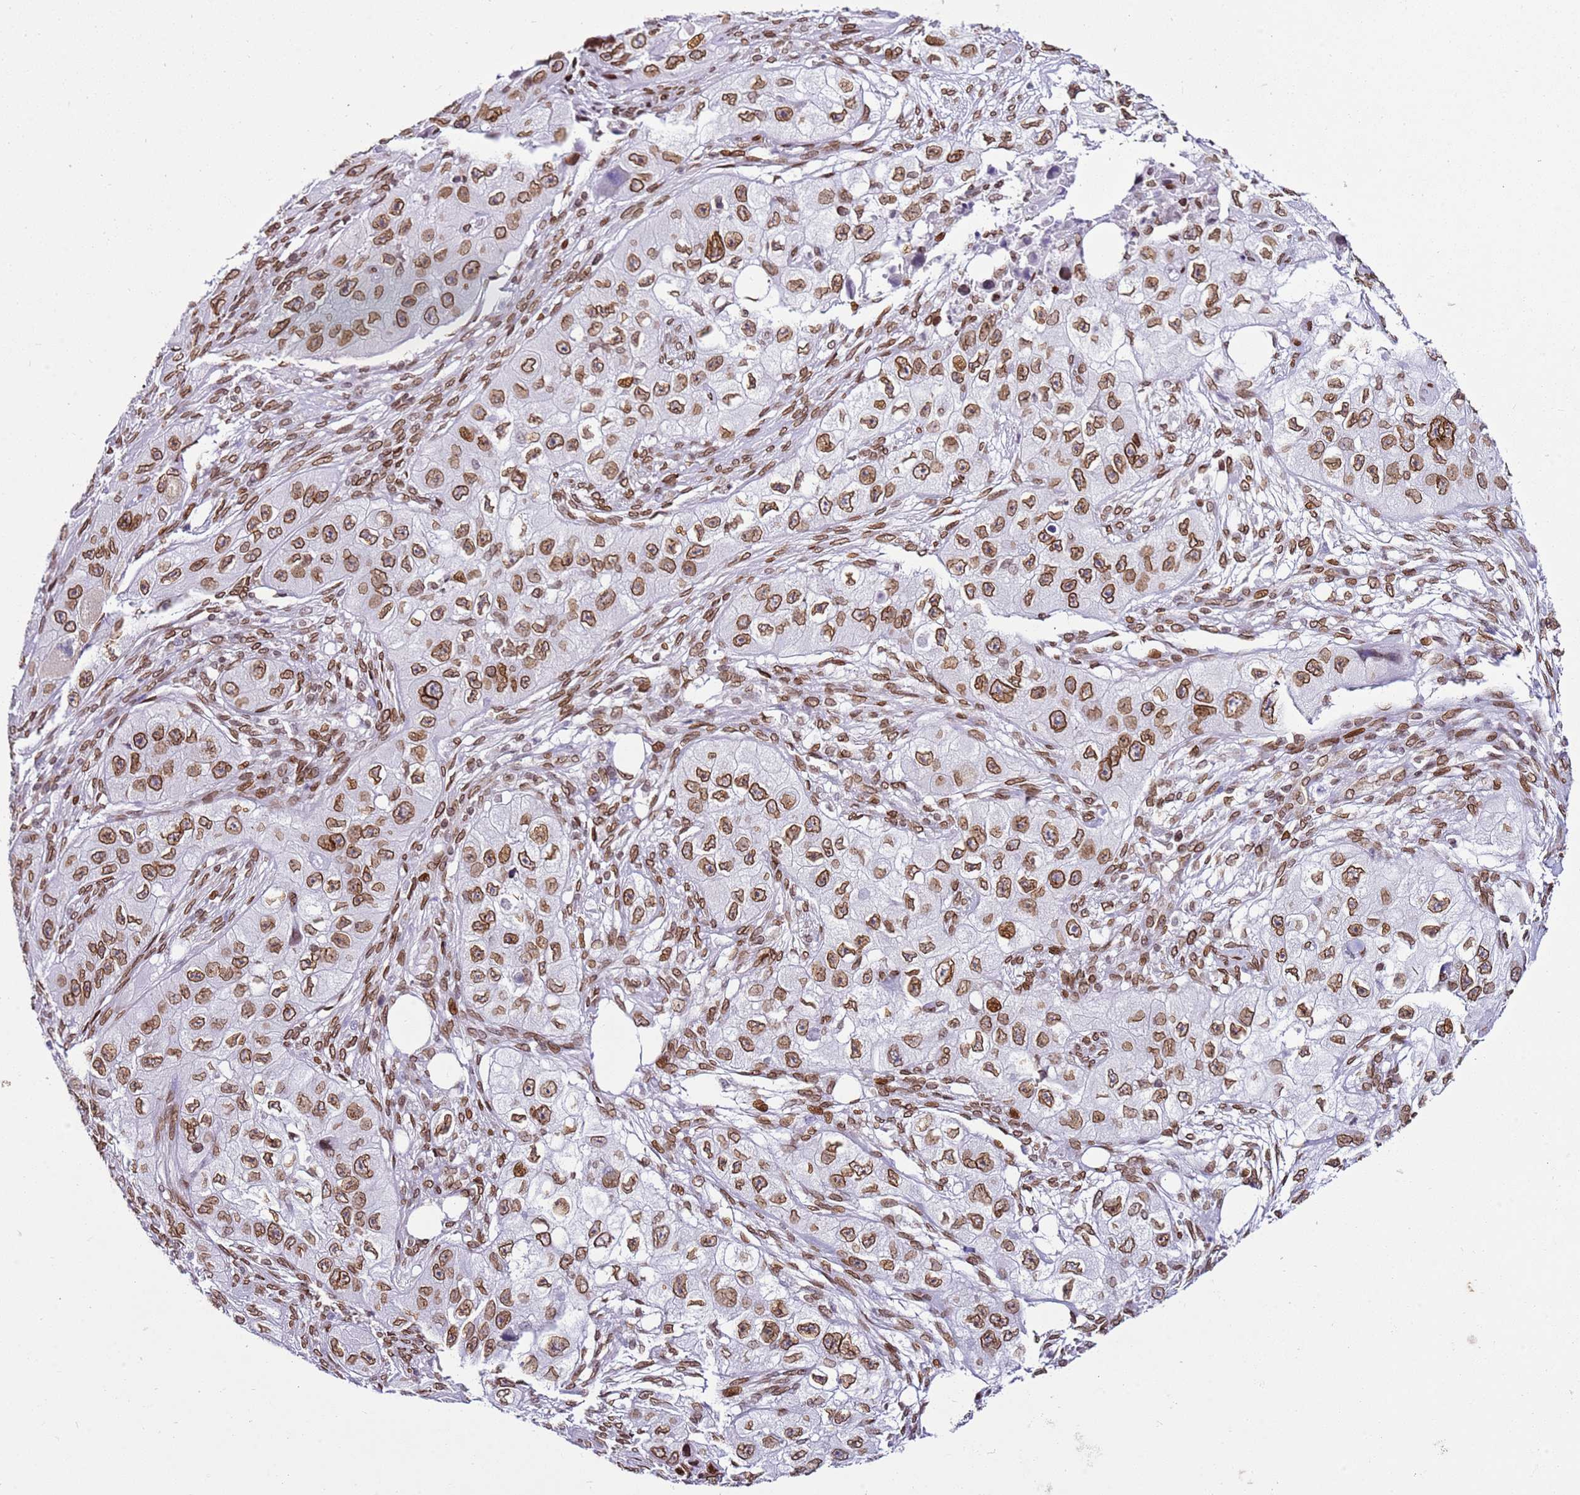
{"staining": {"intensity": "strong", "quantity": ">75%", "location": "cytoplasmic/membranous,nuclear"}, "tissue": "skin cancer", "cell_type": "Tumor cells", "image_type": "cancer", "snomed": [{"axis": "morphology", "description": "Squamous cell carcinoma, NOS"}, {"axis": "topography", "description": "Skin"}, {"axis": "topography", "description": "Subcutis"}], "caption": "High-power microscopy captured an IHC histopathology image of squamous cell carcinoma (skin), revealing strong cytoplasmic/membranous and nuclear staining in about >75% of tumor cells.", "gene": "POU6F1", "patient": {"sex": "male", "age": 73}}